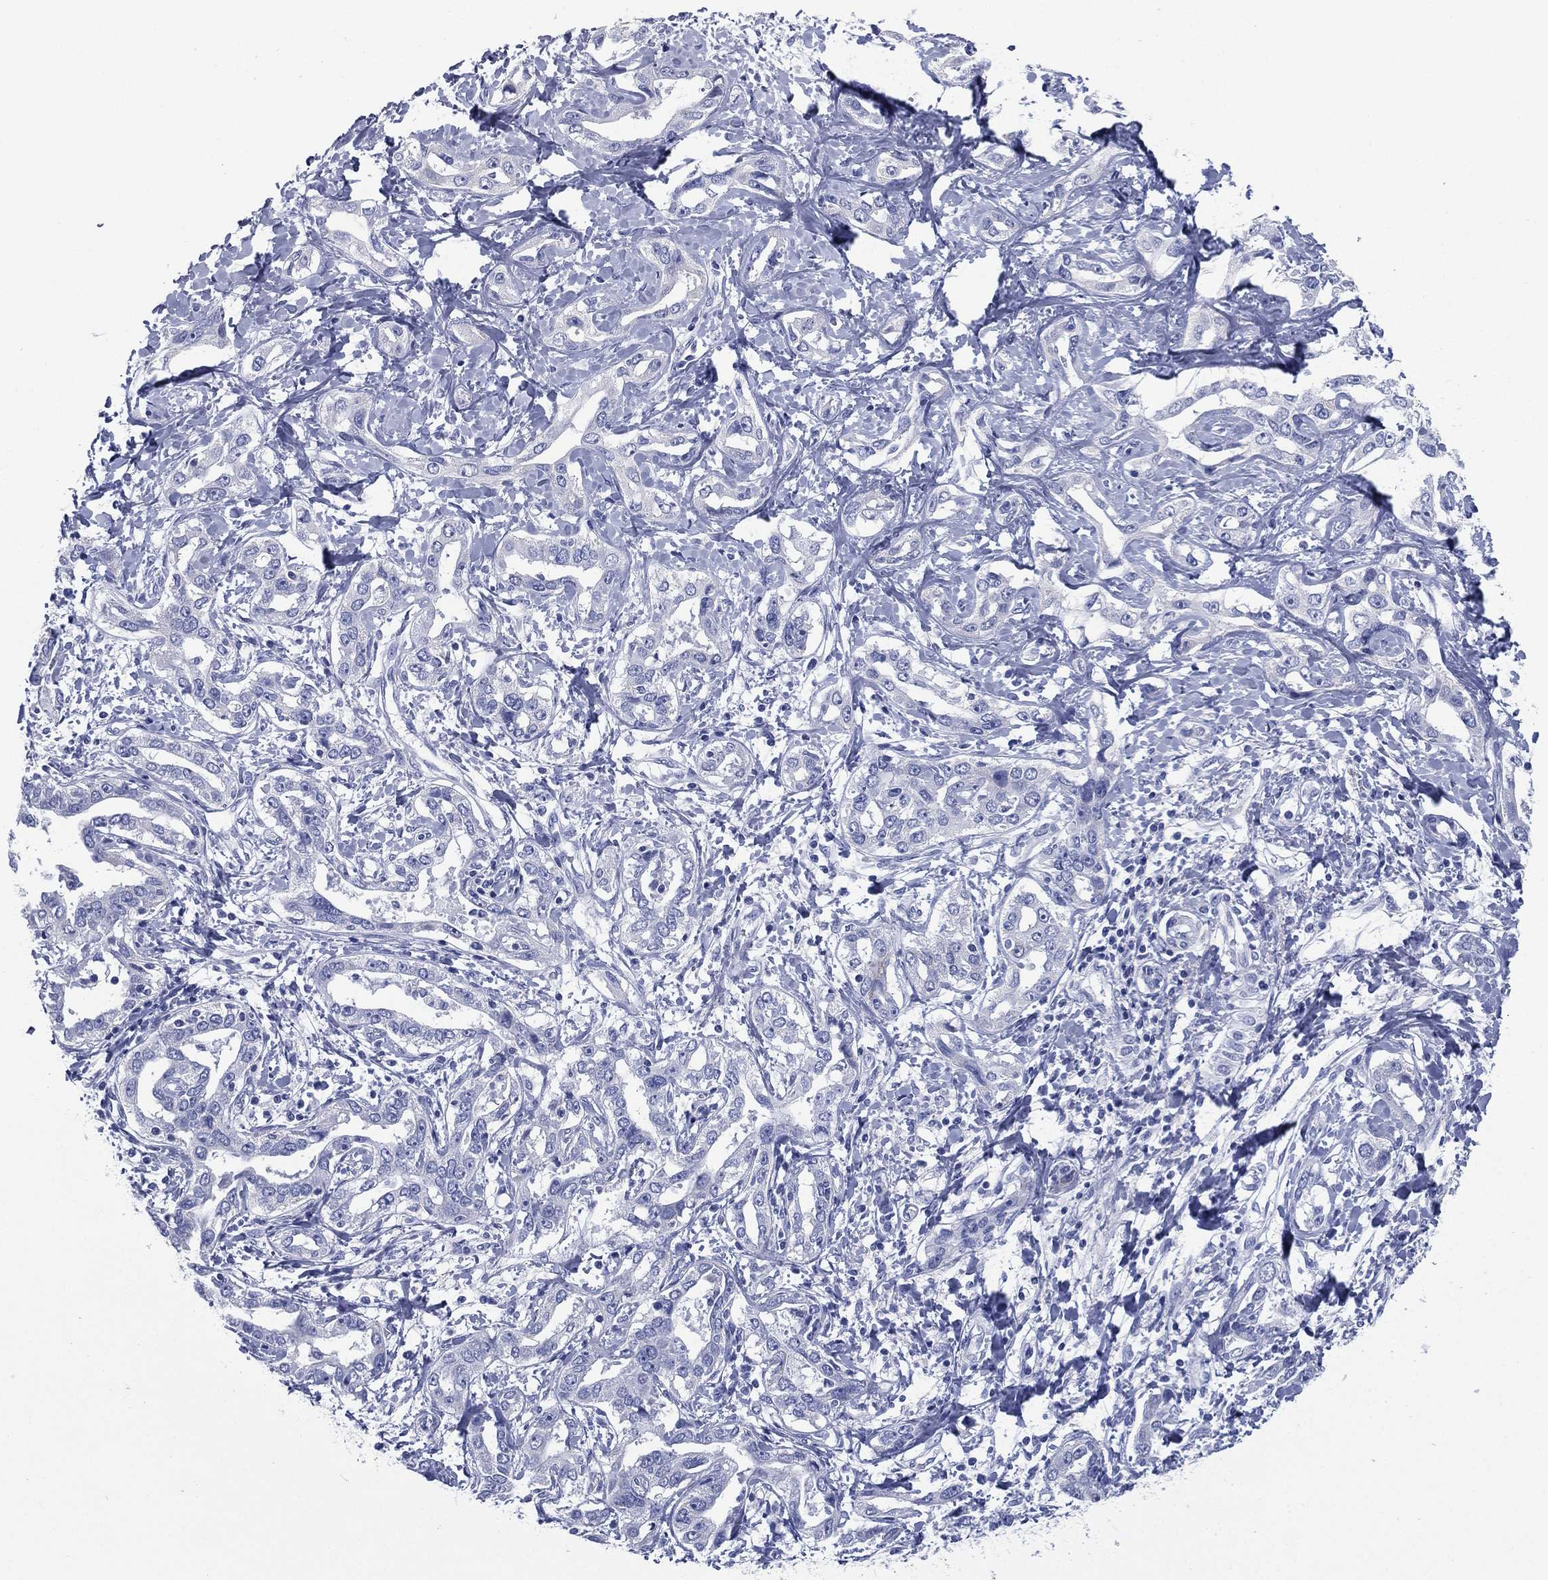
{"staining": {"intensity": "negative", "quantity": "none", "location": "none"}, "tissue": "liver cancer", "cell_type": "Tumor cells", "image_type": "cancer", "snomed": [{"axis": "morphology", "description": "Cholangiocarcinoma"}, {"axis": "topography", "description": "Liver"}], "caption": "High magnification brightfield microscopy of liver cancer (cholangiocarcinoma) stained with DAB (brown) and counterstained with hematoxylin (blue): tumor cells show no significant positivity.", "gene": "FCER2", "patient": {"sex": "male", "age": 59}}